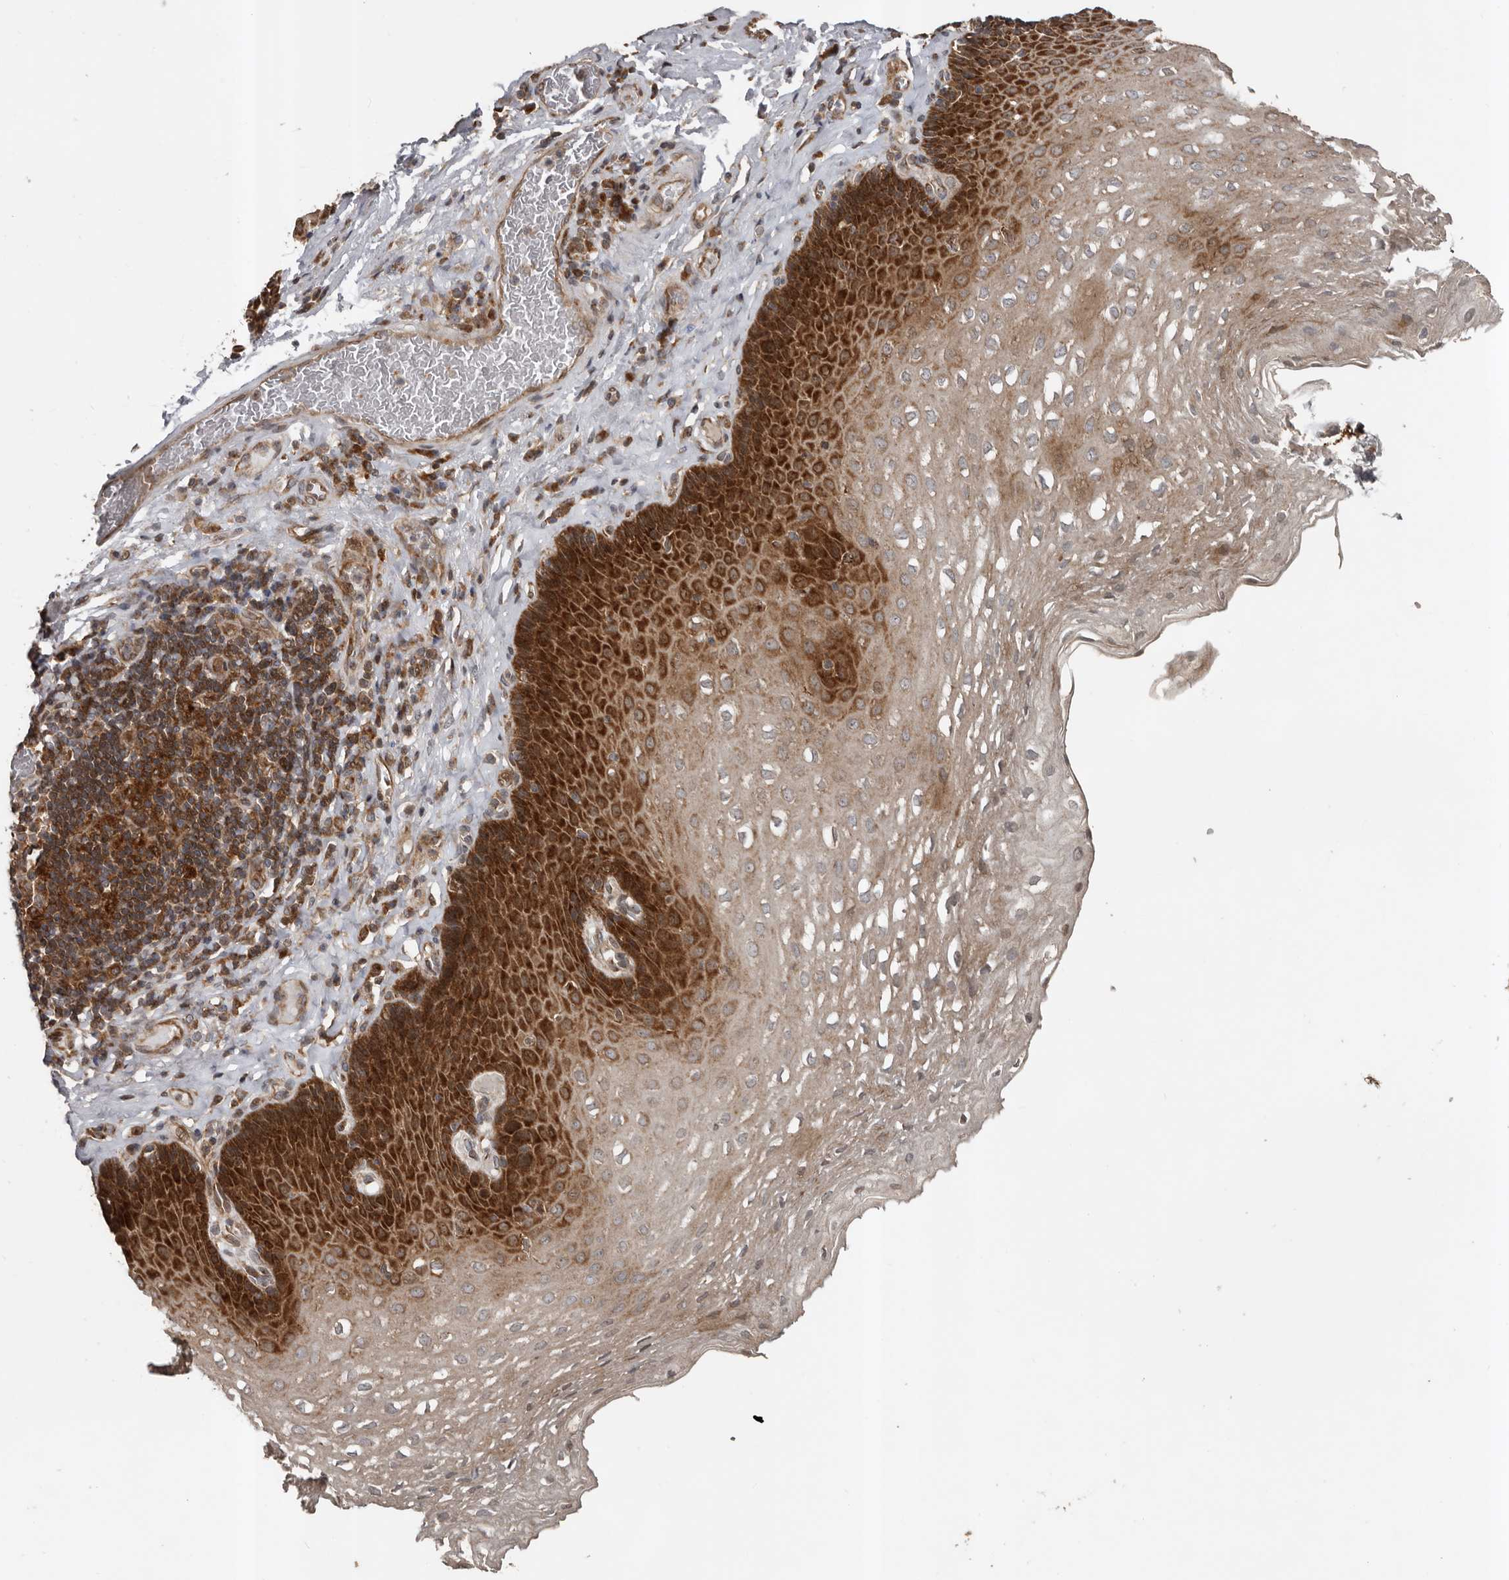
{"staining": {"intensity": "strong", "quantity": "25%-75%", "location": "cytoplasmic/membranous"}, "tissue": "esophagus", "cell_type": "Squamous epithelial cells", "image_type": "normal", "snomed": [{"axis": "morphology", "description": "Normal tissue, NOS"}, {"axis": "topography", "description": "Esophagus"}], "caption": "A high-resolution photomicrograph shows immunohistochemistry staining of normal esophagus, which shows strong cytoplasmic/membranous staining in about 25%-75% of squamous epithelial cells. (DAB IHC with brightfield microscopy, high magnification).", "gene": "CCDC190", "patient": {"sex": "female", "age": 66}}